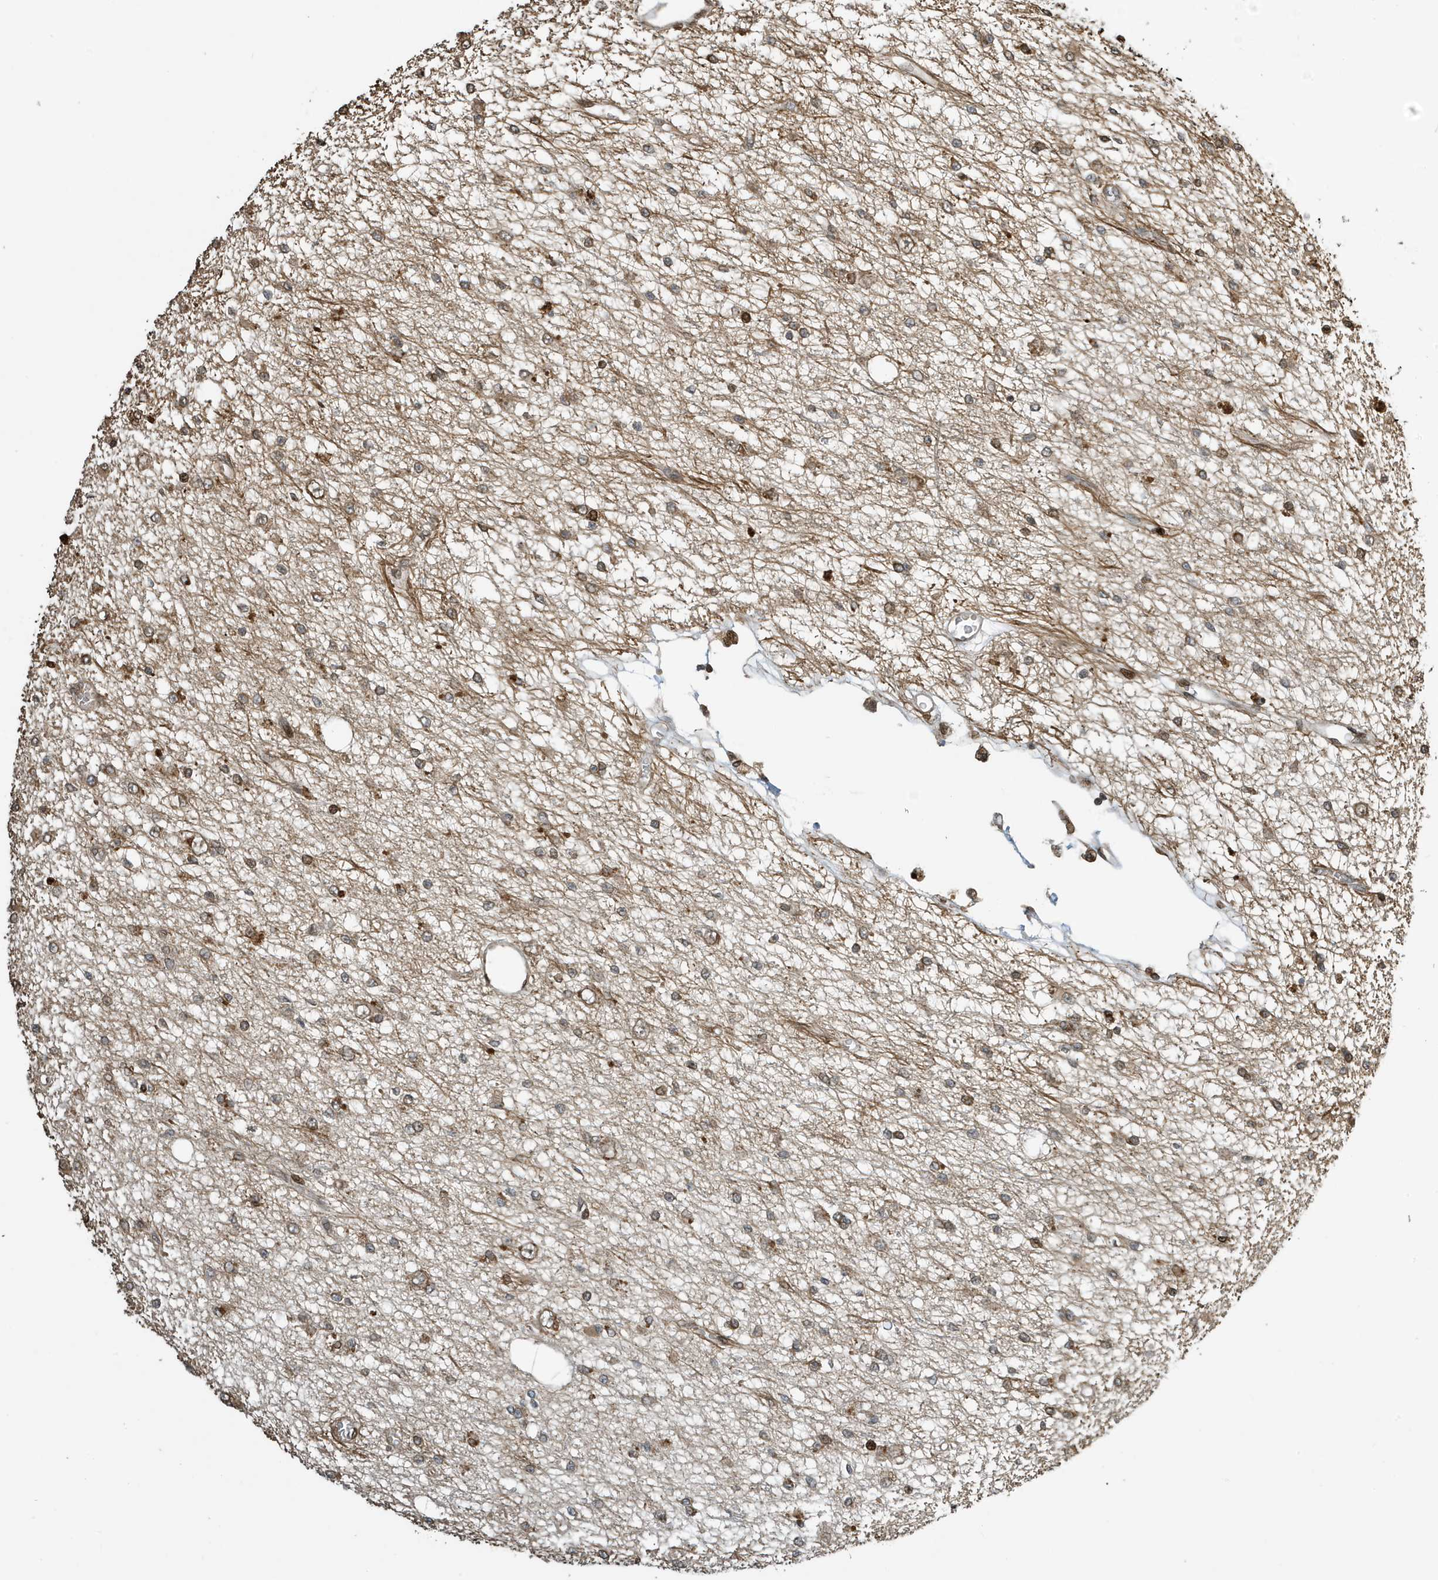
{"staining": {"intensity": "negative", "quantity": "none", "location": "none"}, "tissue": "glioma", "cell_type": "Tumor cells", "image_type": "cancer", "snomed": [{"axis": "morphology", "description": "Glioma, malignant, Low grade"}, {"axis": "topography", "description": "Brain"}], "caption": "An image of malignant glioma (low-grade) stained for a protein reveals no brown staining in tumor cells.", "gene": "DUSP18", "patient": {"sex": "male", "age": 38}}